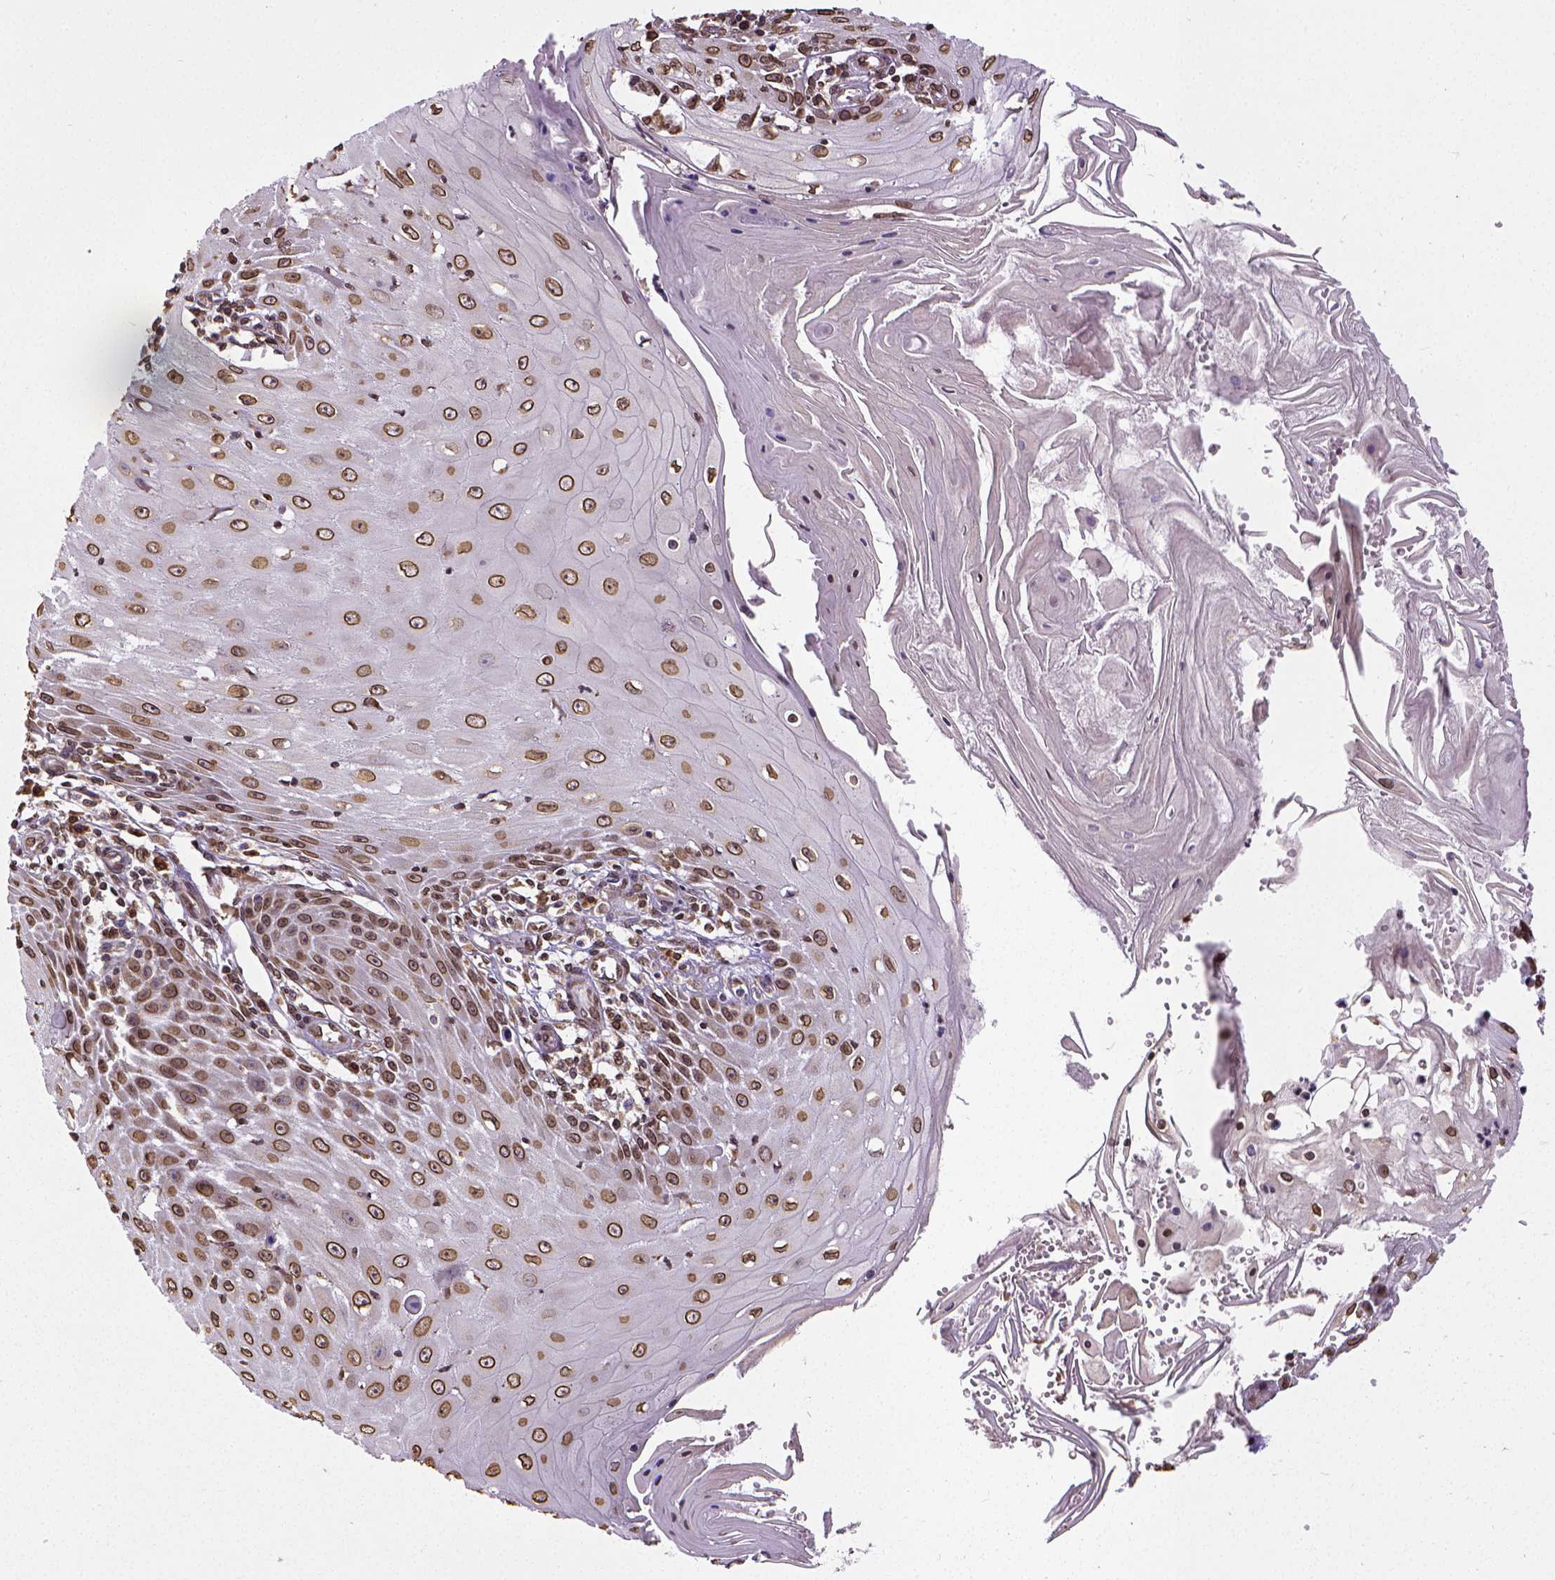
{"staining": {"intensity": "moderate", "quantity": ">75%", "location": "cytoplasmic/membranous,nuclear"}, "tissue": "skin cancer", "cell_type": "Tumor cells", "image_type": "cancer", "snomed": [{"axis": "morphology", "description": "Squamous cell carcinoma, NOS"}, {"axis": "topography", "description": "Skin"}], "caption": "Immunohistochemical staining of human skin cancer (squamous cell carcinoma) exhibits medium levels of moderate cytoplasmic/membranous and nuclear expression in about >75% of tumor cells. (DAB (3,3'-diaminobenzidine) IHC, brown staining for protein, blue staining for nuclei).", "gene": "MTDH", "patient": {"sex": "female", "age": 73}}